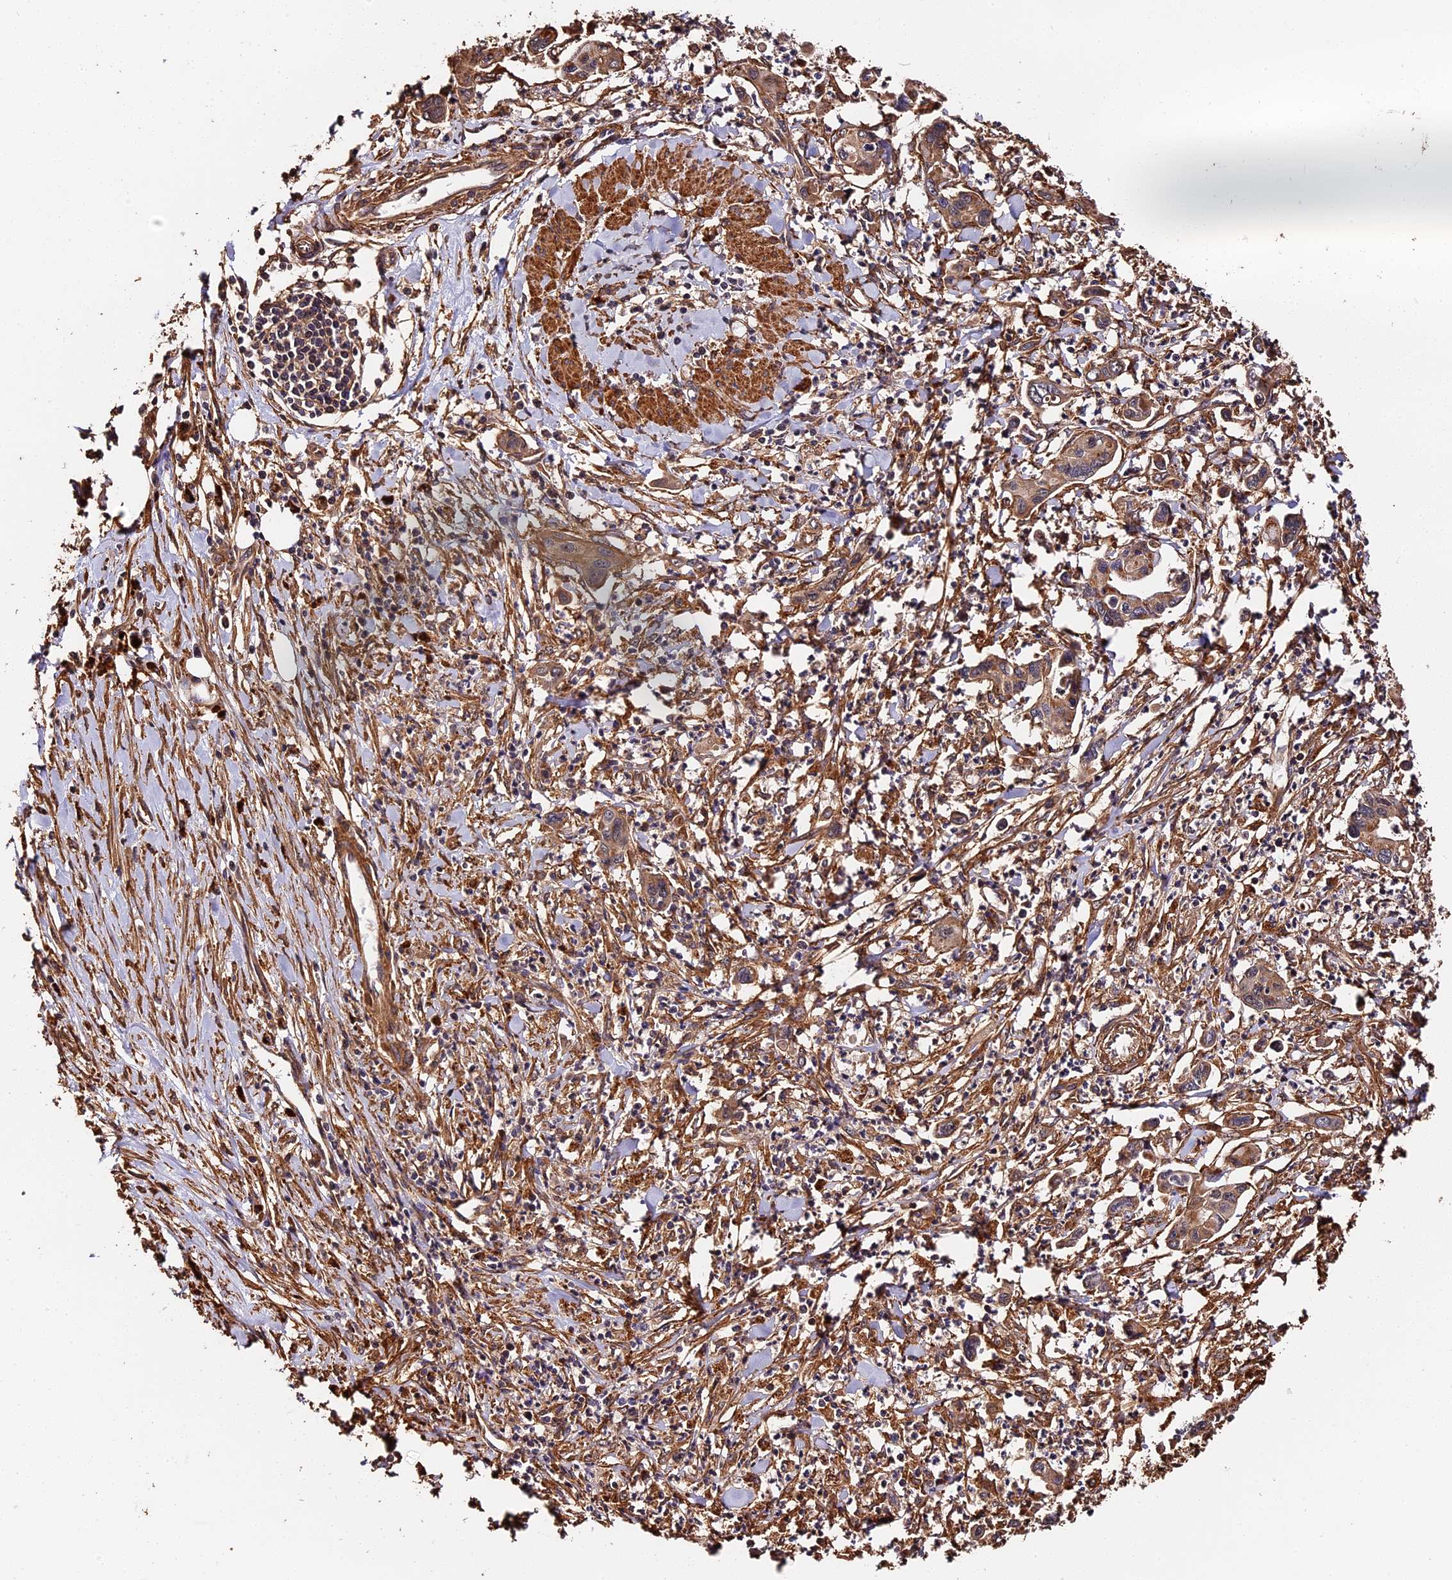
{"staining": {"intensity": "weak", "quantity": ">75%", "location": "cytoplasmic/membranous"}, "tissue": "pancreatic cancer", "cell_type": "Tumor cells", "image_type": "cancer", "snomed": [{"axis": "morphology", "description": "Adenocarcinoma, NOS"}, {"axis": "topography", "description": "Pancreas"}], "caption": "Pancreatic cancer stained with immunohistochemistry shows weak cytoplasmic/membranous expression in approximately >75% of tumor cells.", "gene": "MMP15", "patient": {"sex": "female", "age": 50}}